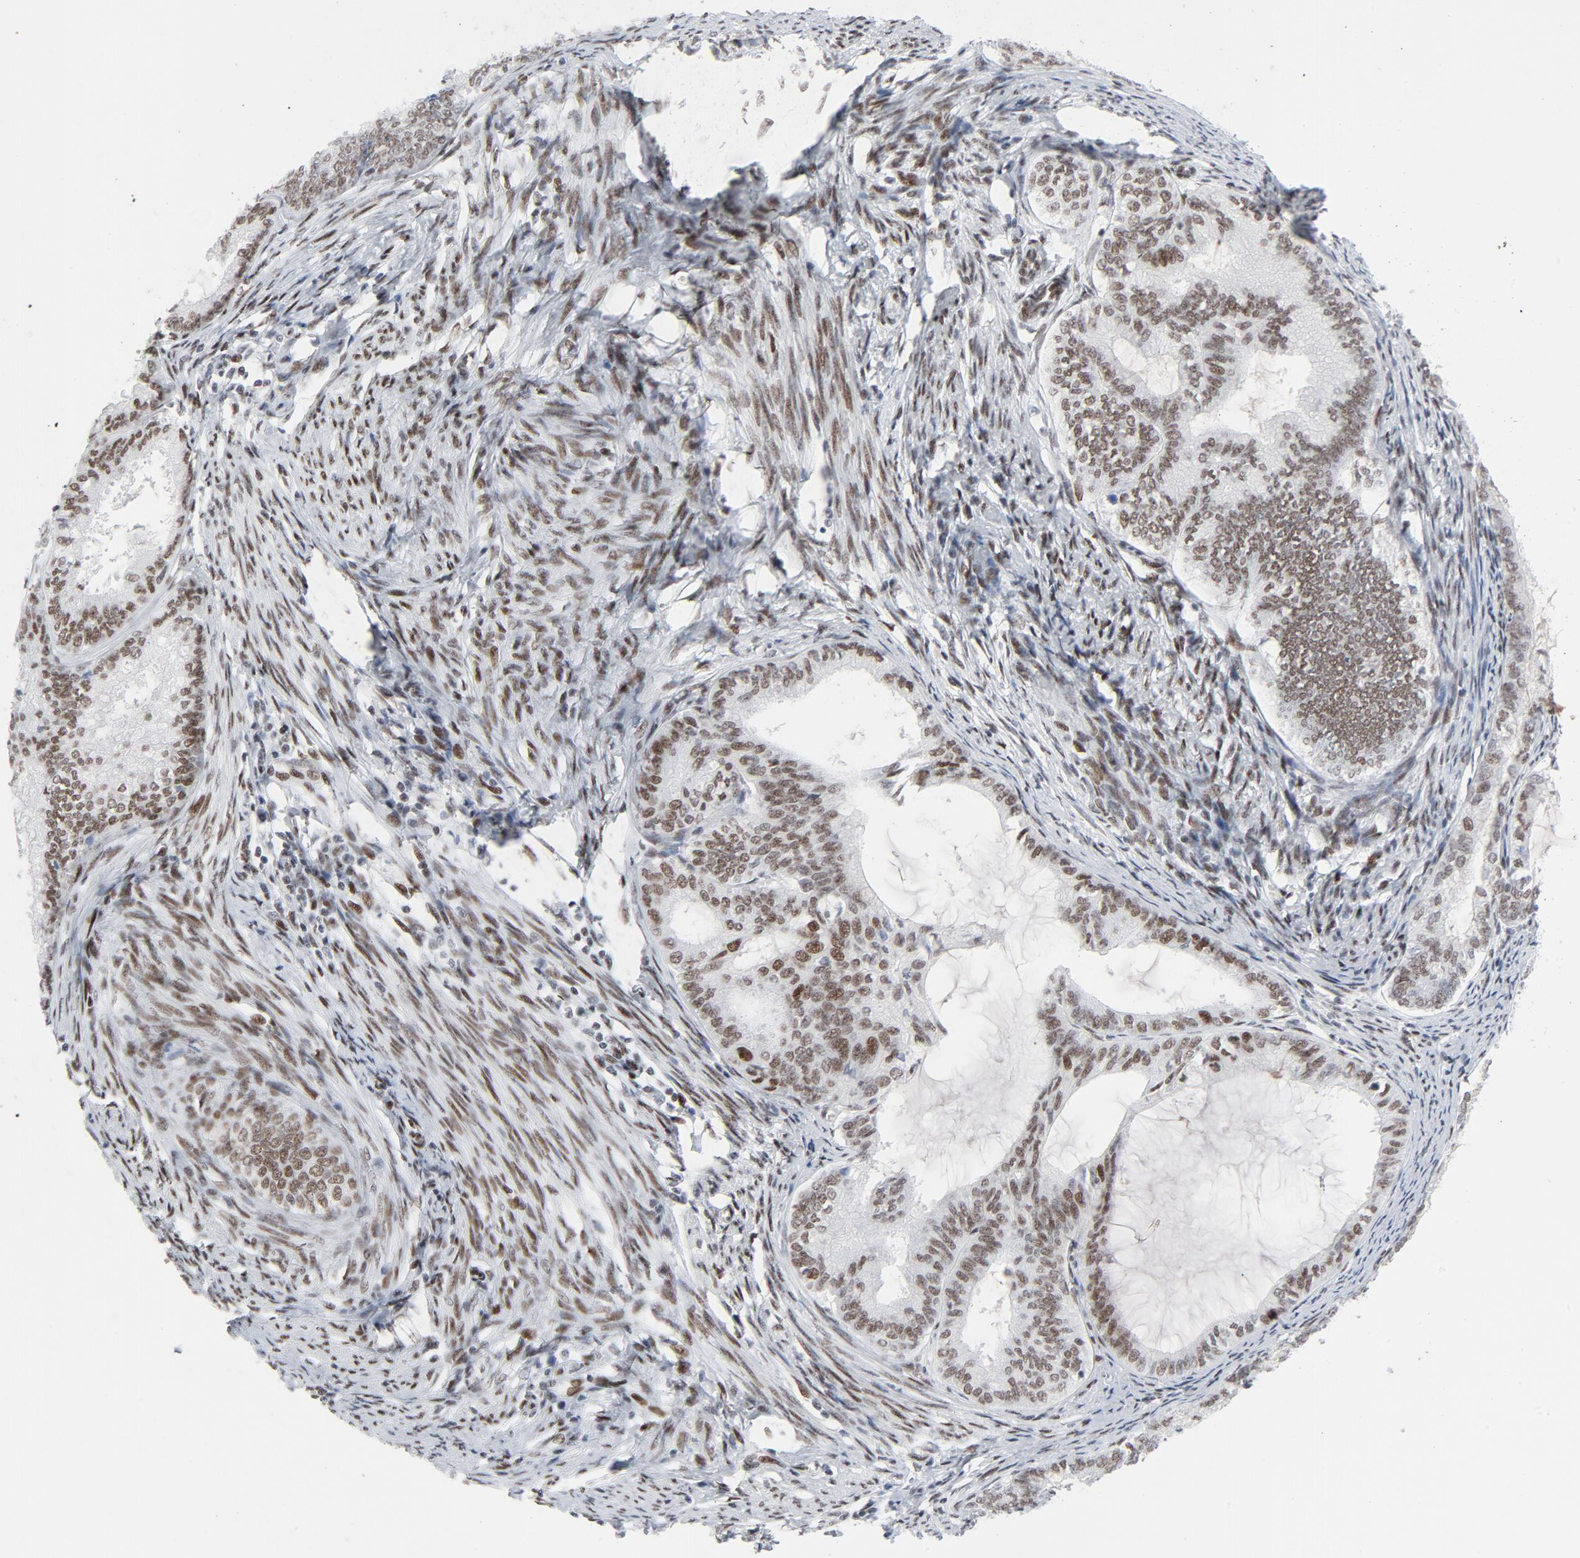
{"staining": {"intensity": "moderate", "quantity": ">75%", "location": "nuclear"}, "tissue": "endometrial cancer", "cell_type": "Tumor cells", "image_type": "cancer", "snomed": [{"axis": "morphology", "description": "Adenocarcinoma, NOS"}, {"axis": "topography", "description": "Endometrium"}], "caption": "This photomicrograph demonstrates endometrial cancer (adenocarcinoma) stained with immunohistochemistry to label a protein in brown. The nuclear of tumor cells show moderate positivity for the protein. Nuclei are counter-stained blue.", "gene": "HSF1", "patient": {"sex": "female", "age": 86}}